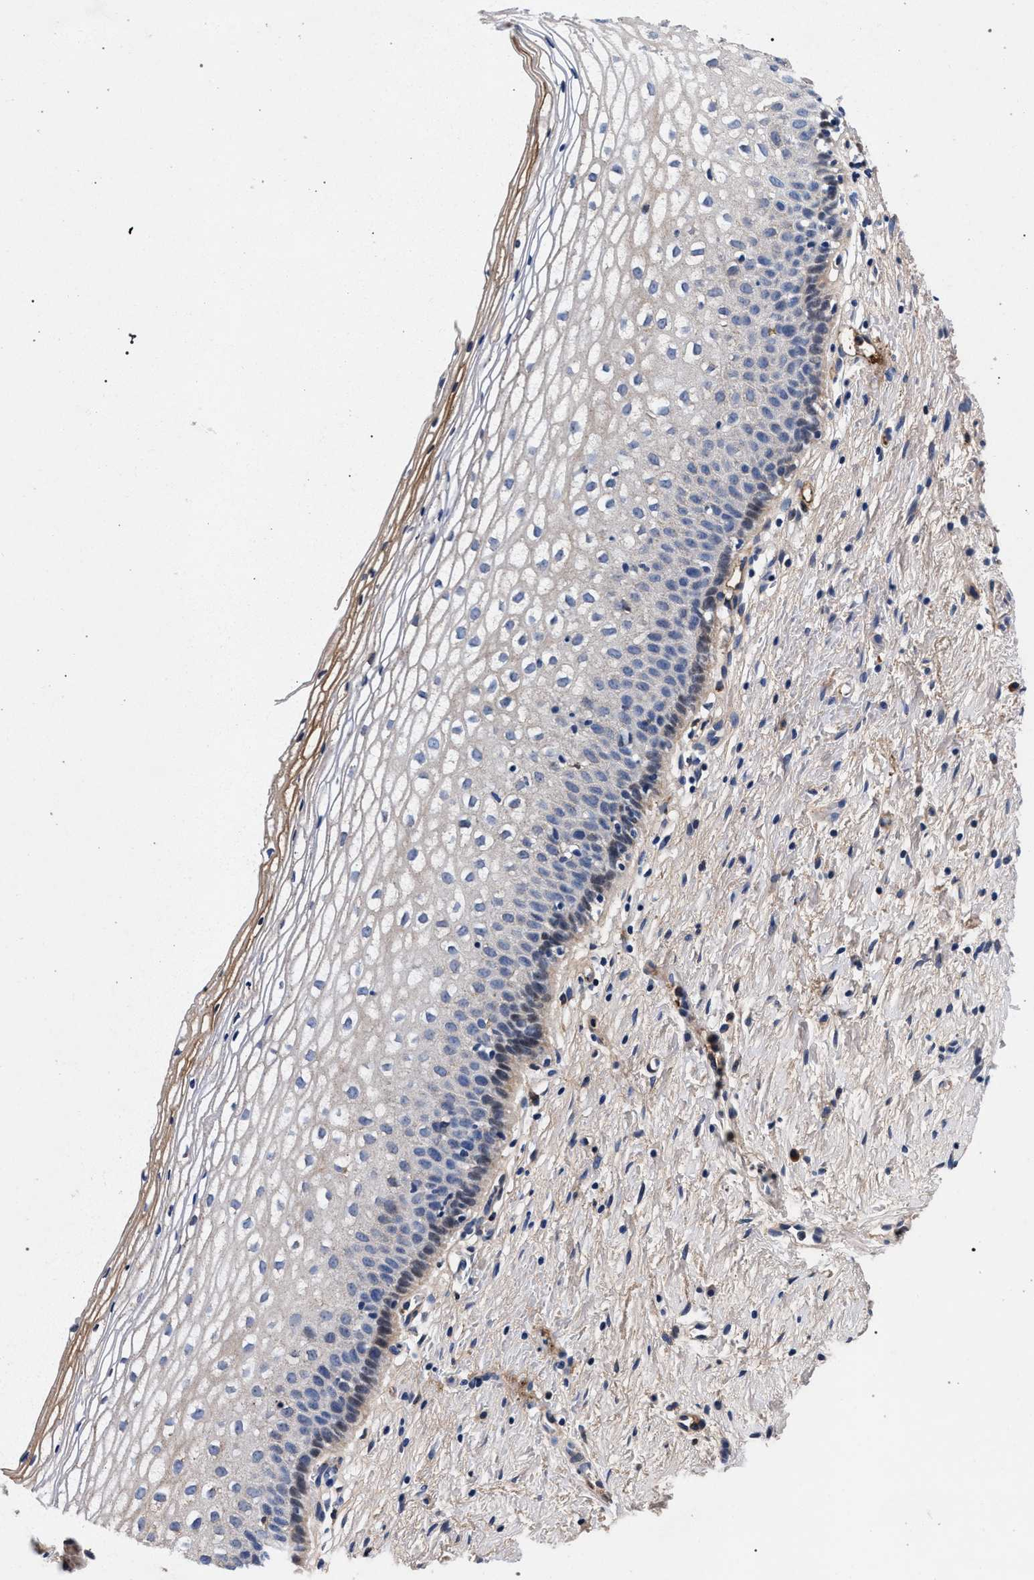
{"staining": {"intensity": "weak", "quantity": "<25%", "location": "cytoplasmic/membranous"}, "tissue": "cervix", "cell_type": "Squamous epithelial cells", "image_type": "normal", "snomed": [{"axis": "morphology", "description": "Normal tissue, NOS"}, {"axis": "topography", "description": "Cervix"}], "caption": "This micrograph is of benign cervix stained with immunohistochemistry (IHC) to label a protein in brown with the nuclei are counter-stained blue. There is no staining in squamous epithelial cells.", "gene": "ACOX1", "patient": {"sex": "female", "age": 72}}